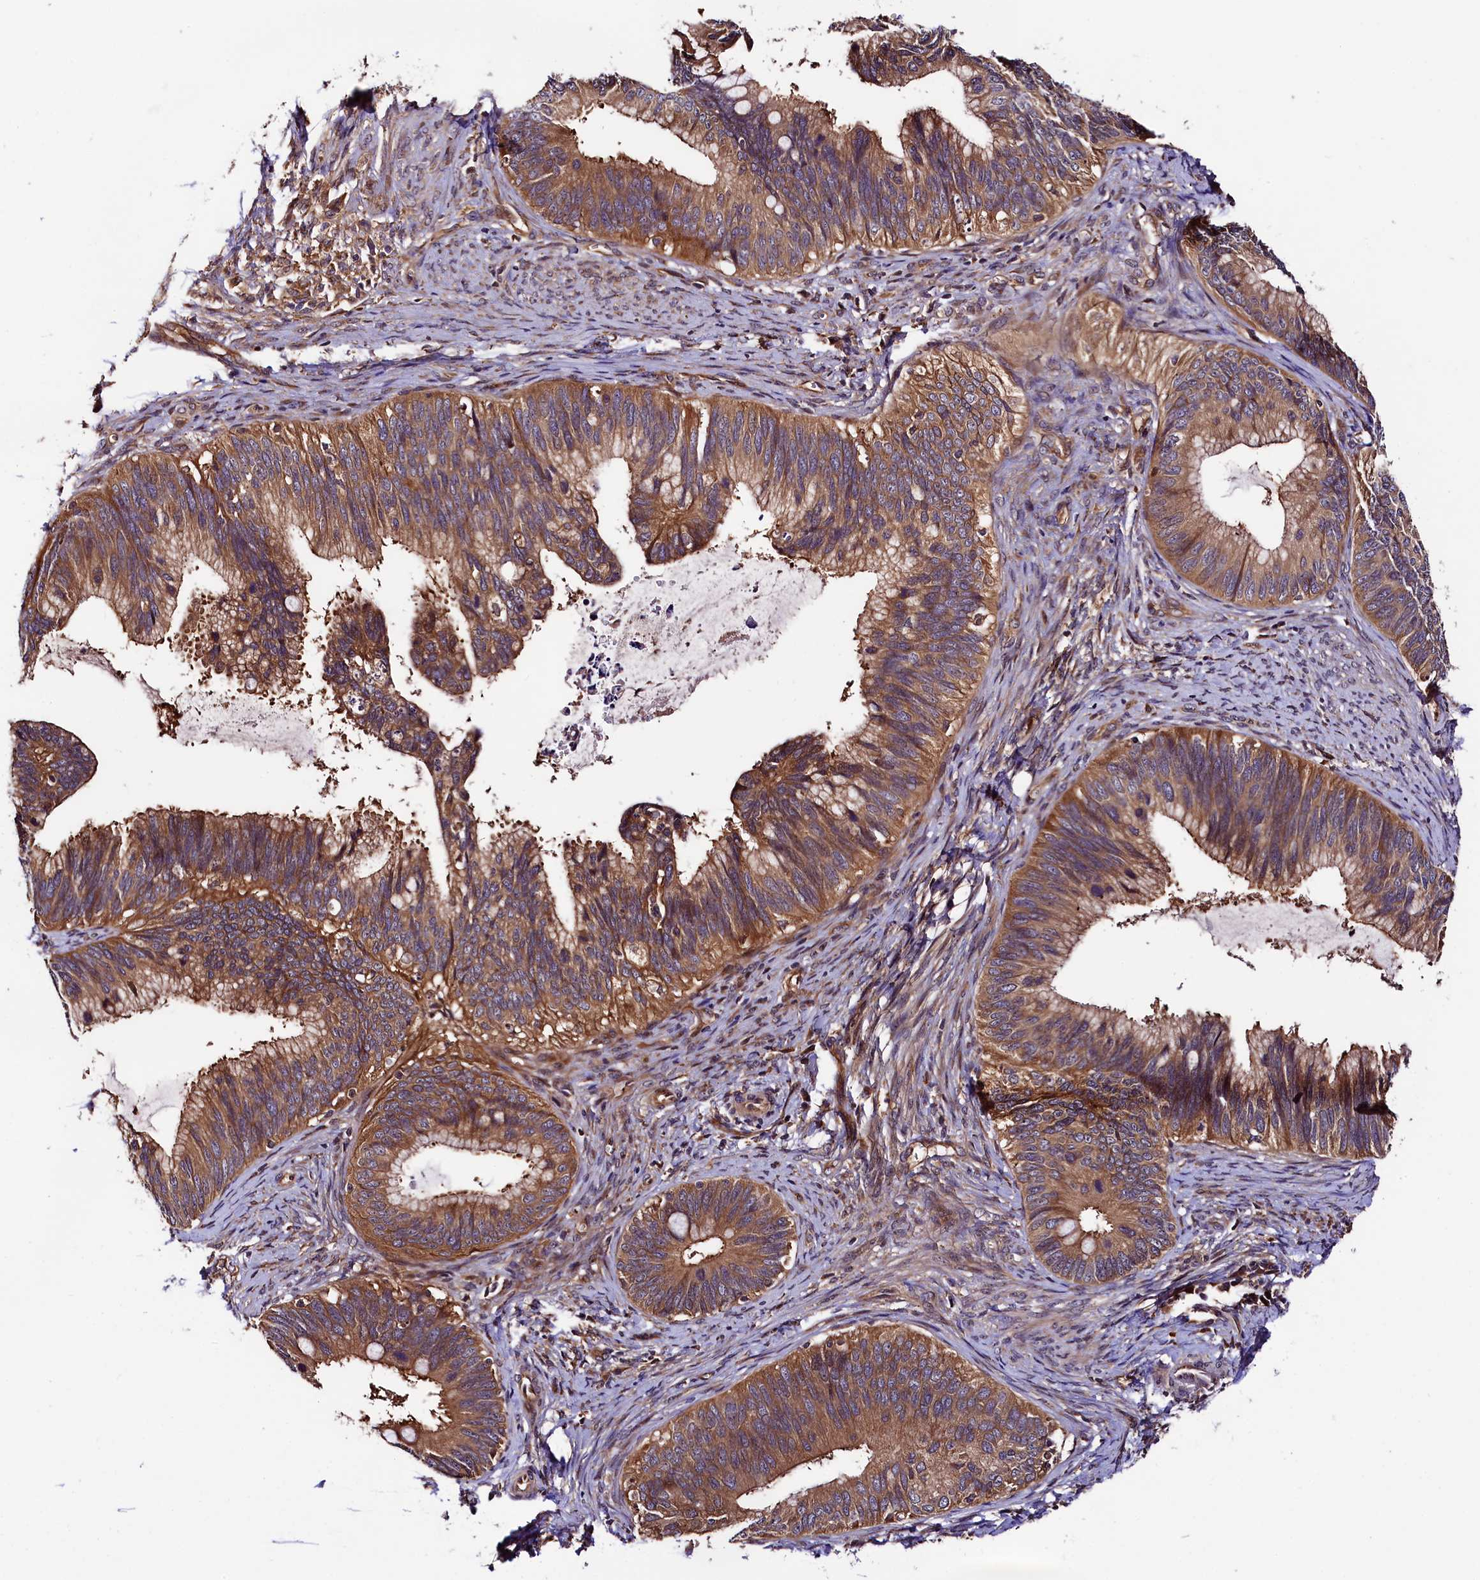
{"staining": {"intensity": "moderate", "quantity": ">75%", "location": "cytoplasmic/membranous"}, "tissue": "cervical cancer", "cell_type": "Tumor cells", "image_type": "cancer", "snomed": [{"axis": "morphology", "description": "Adenocarcinoma, NOS"}, {"axis": "topography", "description": "Cervix"}], "caption": "Tumor cells exhibit medium levels of moderate cytoplasmic/membranous expression in approximately >75% of cells in human cervical adenocarcinoma.", "gene": "VPS35", "patient": {"sex": "female", "age": 42}}